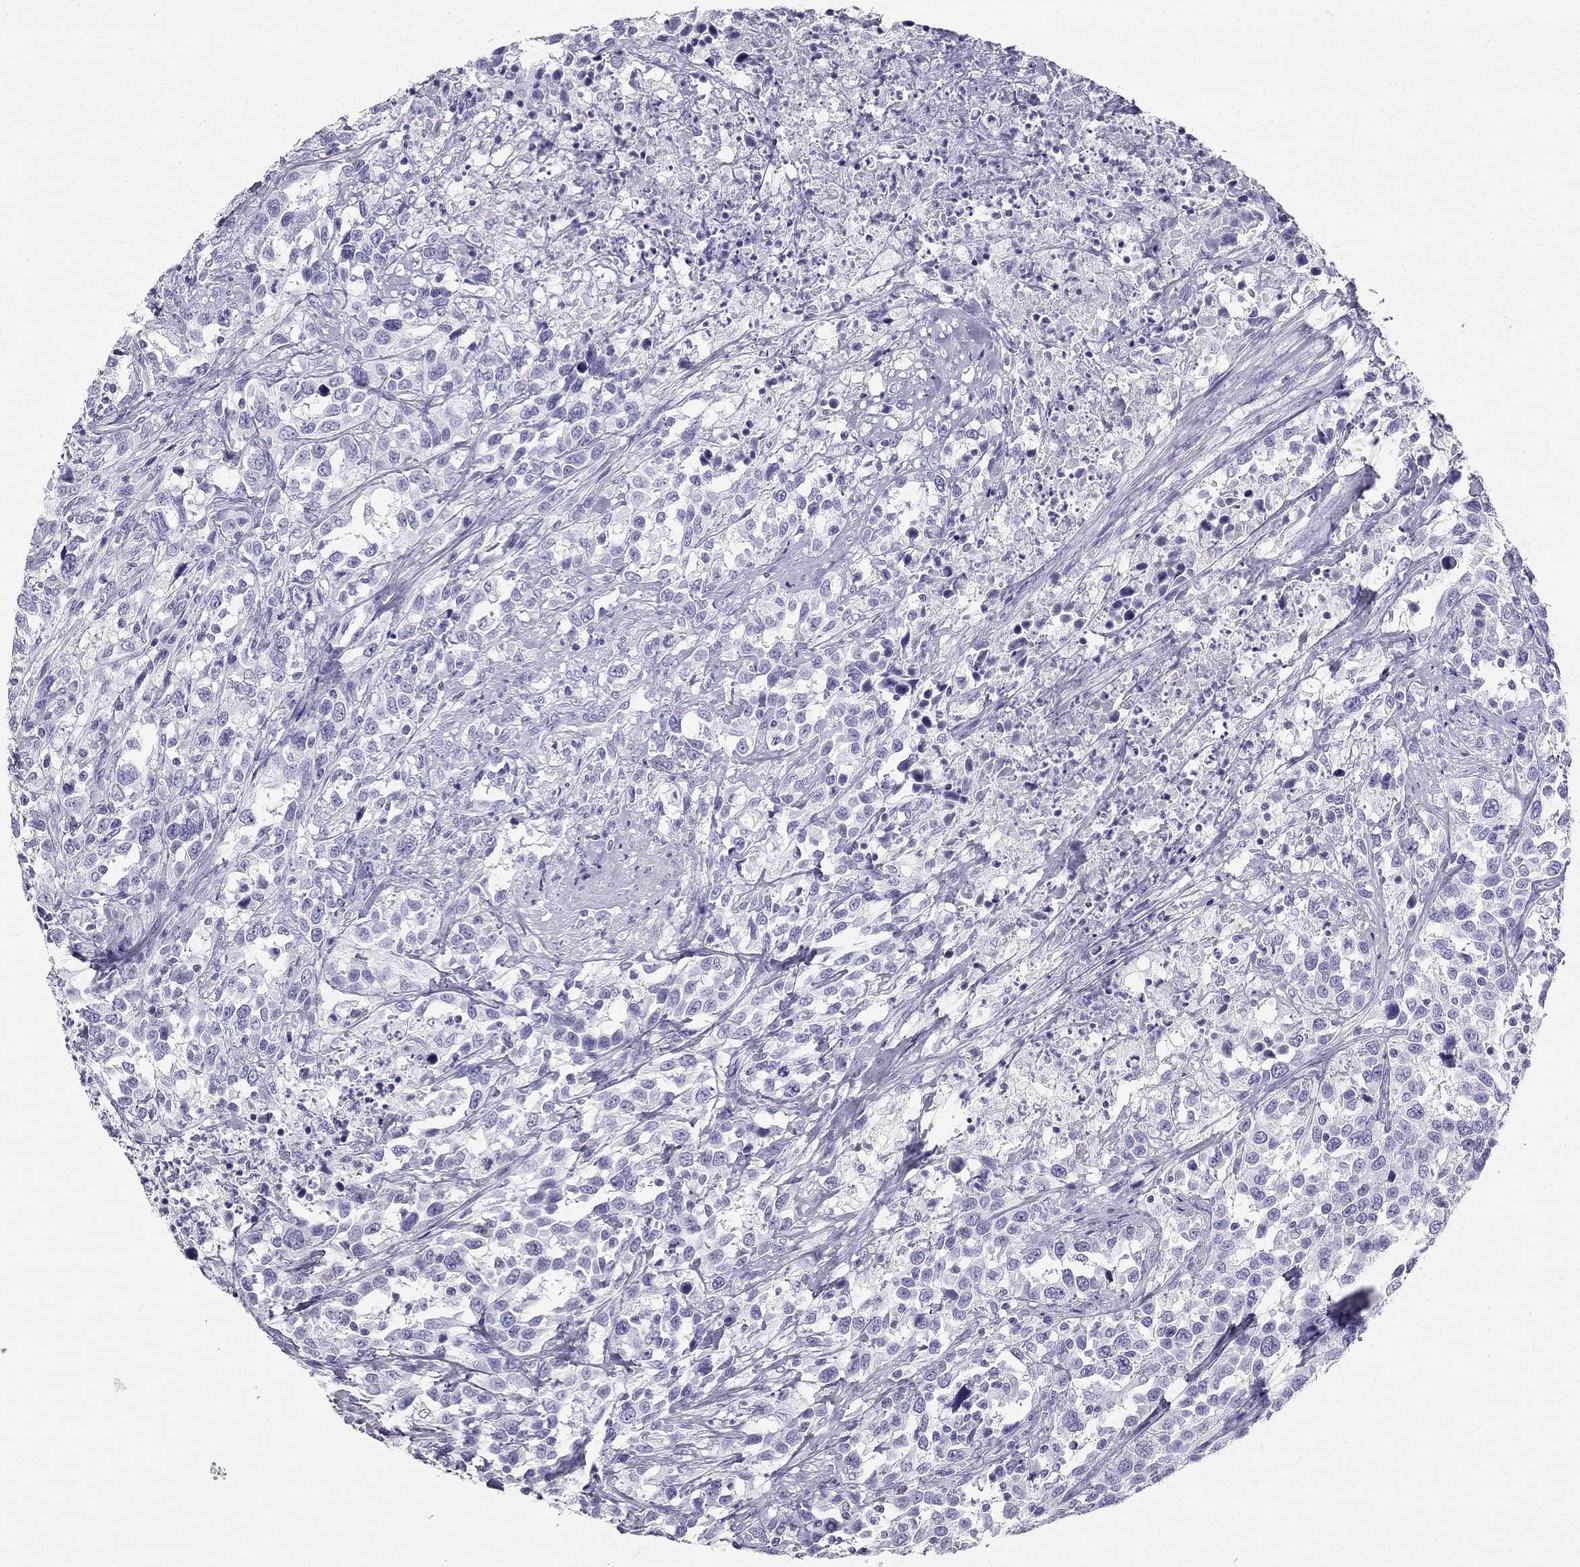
{"staining": {"intensity": "negative", "quantity": "none", "location": "none"}, "tissue": "urothelial cancer", "cell_type": "Tumor cells", "image_type": "cancer", "snomed": [{"axis": "morphology", "description": "Urothelial carcinoma, NOS"}, {"axis": "morphology", "description": "Urothelial carcinoma, High grade"}, {"axis": "topography", "description": "Urinary bladder"}], "caption": "Urothelial cancer stained for a protein using IHC exhibits no expression tumor cells.", "gene": "TFF3", "patient": {"sex": "female", "age": 64}}